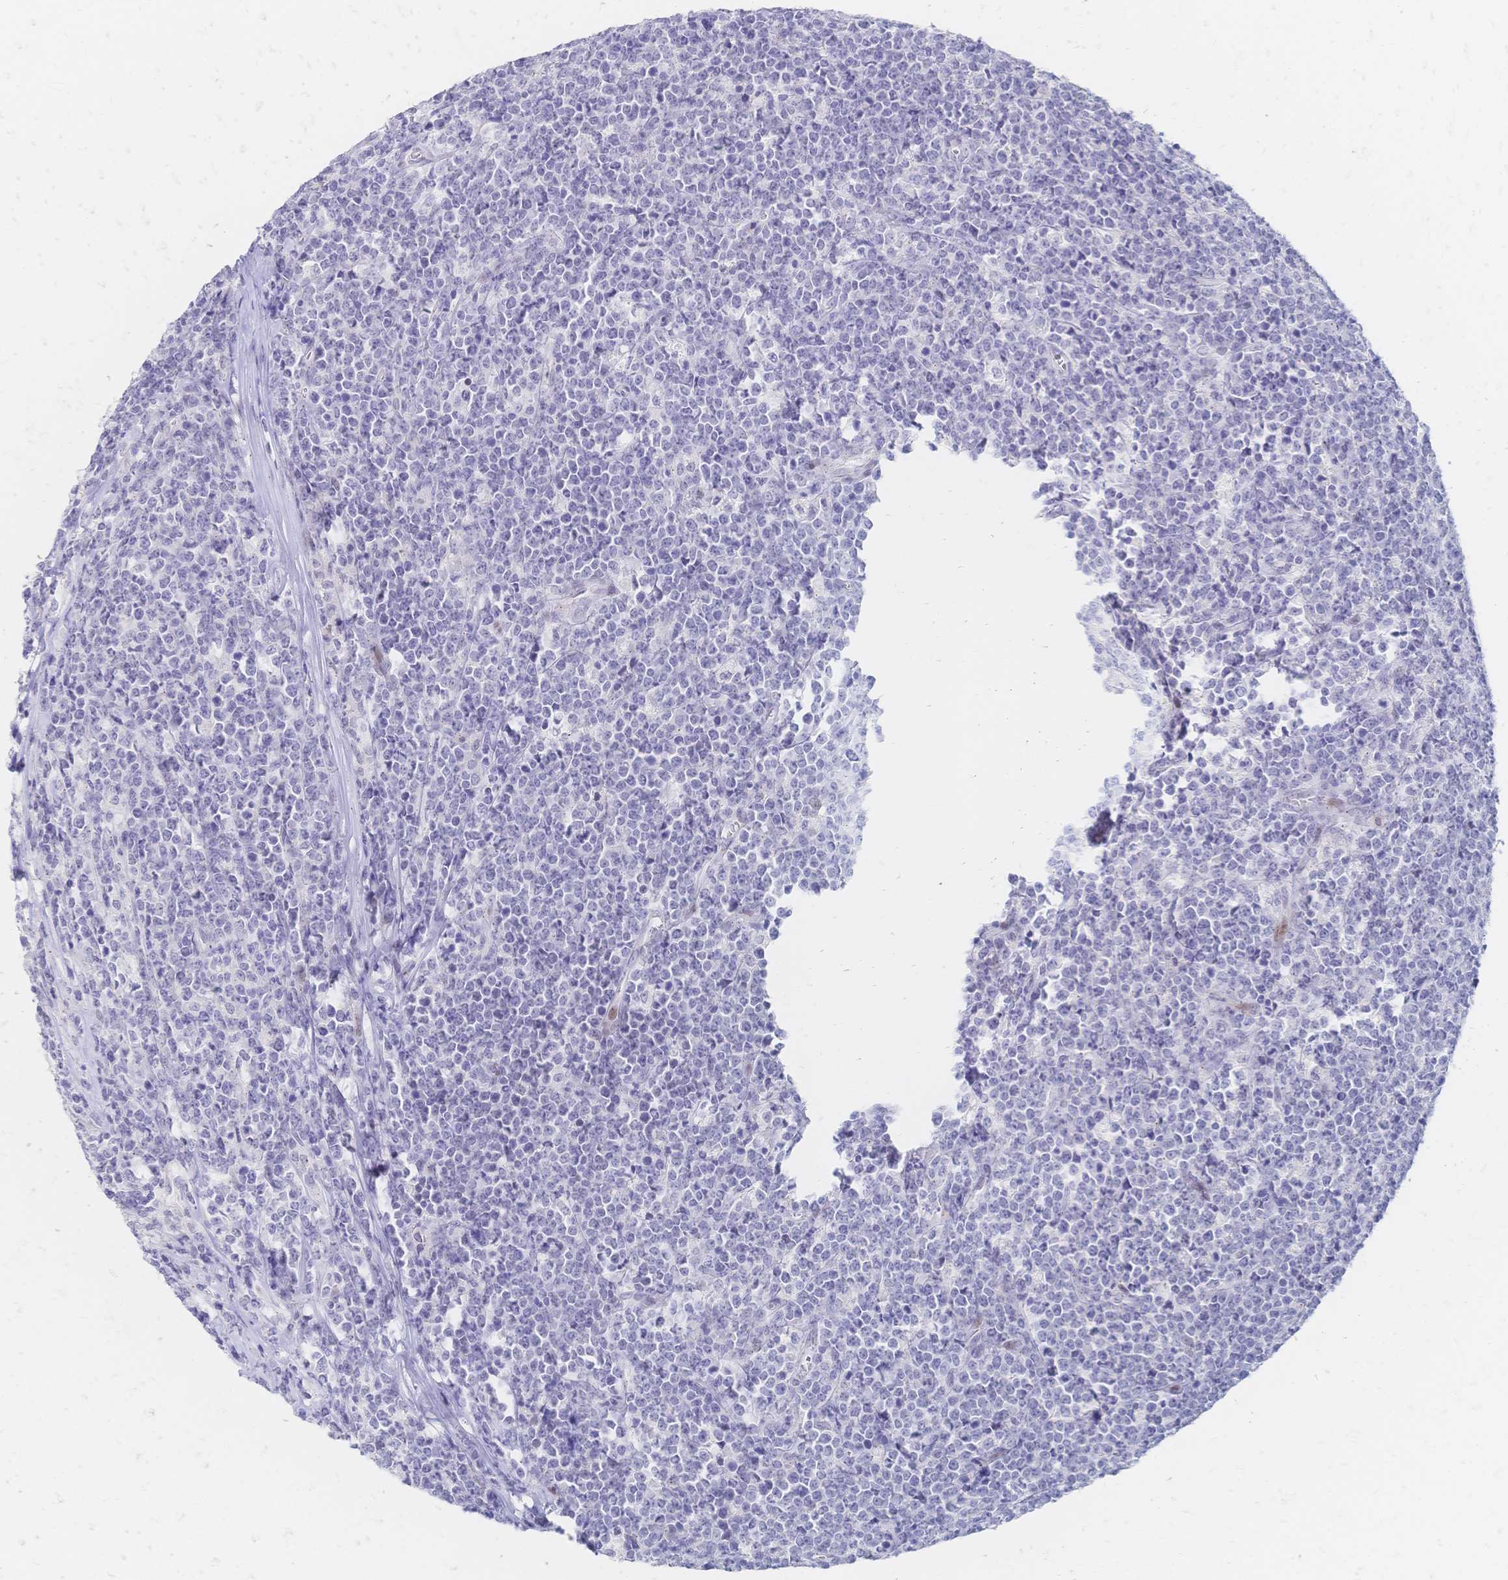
{"staining": {"intensity": "negative", "quantity": "none", "location": "none"}, "tissue": "lymphoma", "cell_type": "Tumor cells", "image_type": "cancer", "snomed": [{"axis": "morphology", "description": "Malignant lymphoma, non-Hodgkin's type, High grade"}, {"axis": "topography", "description": "Small intestine"}], "caption": "There is no significant expression in tumor cells of high-grade malignant lymphoma, non-Hodgkin's type.", "gene": "PSORS1C2", "patient": {"sex": "female", "age": 56}}